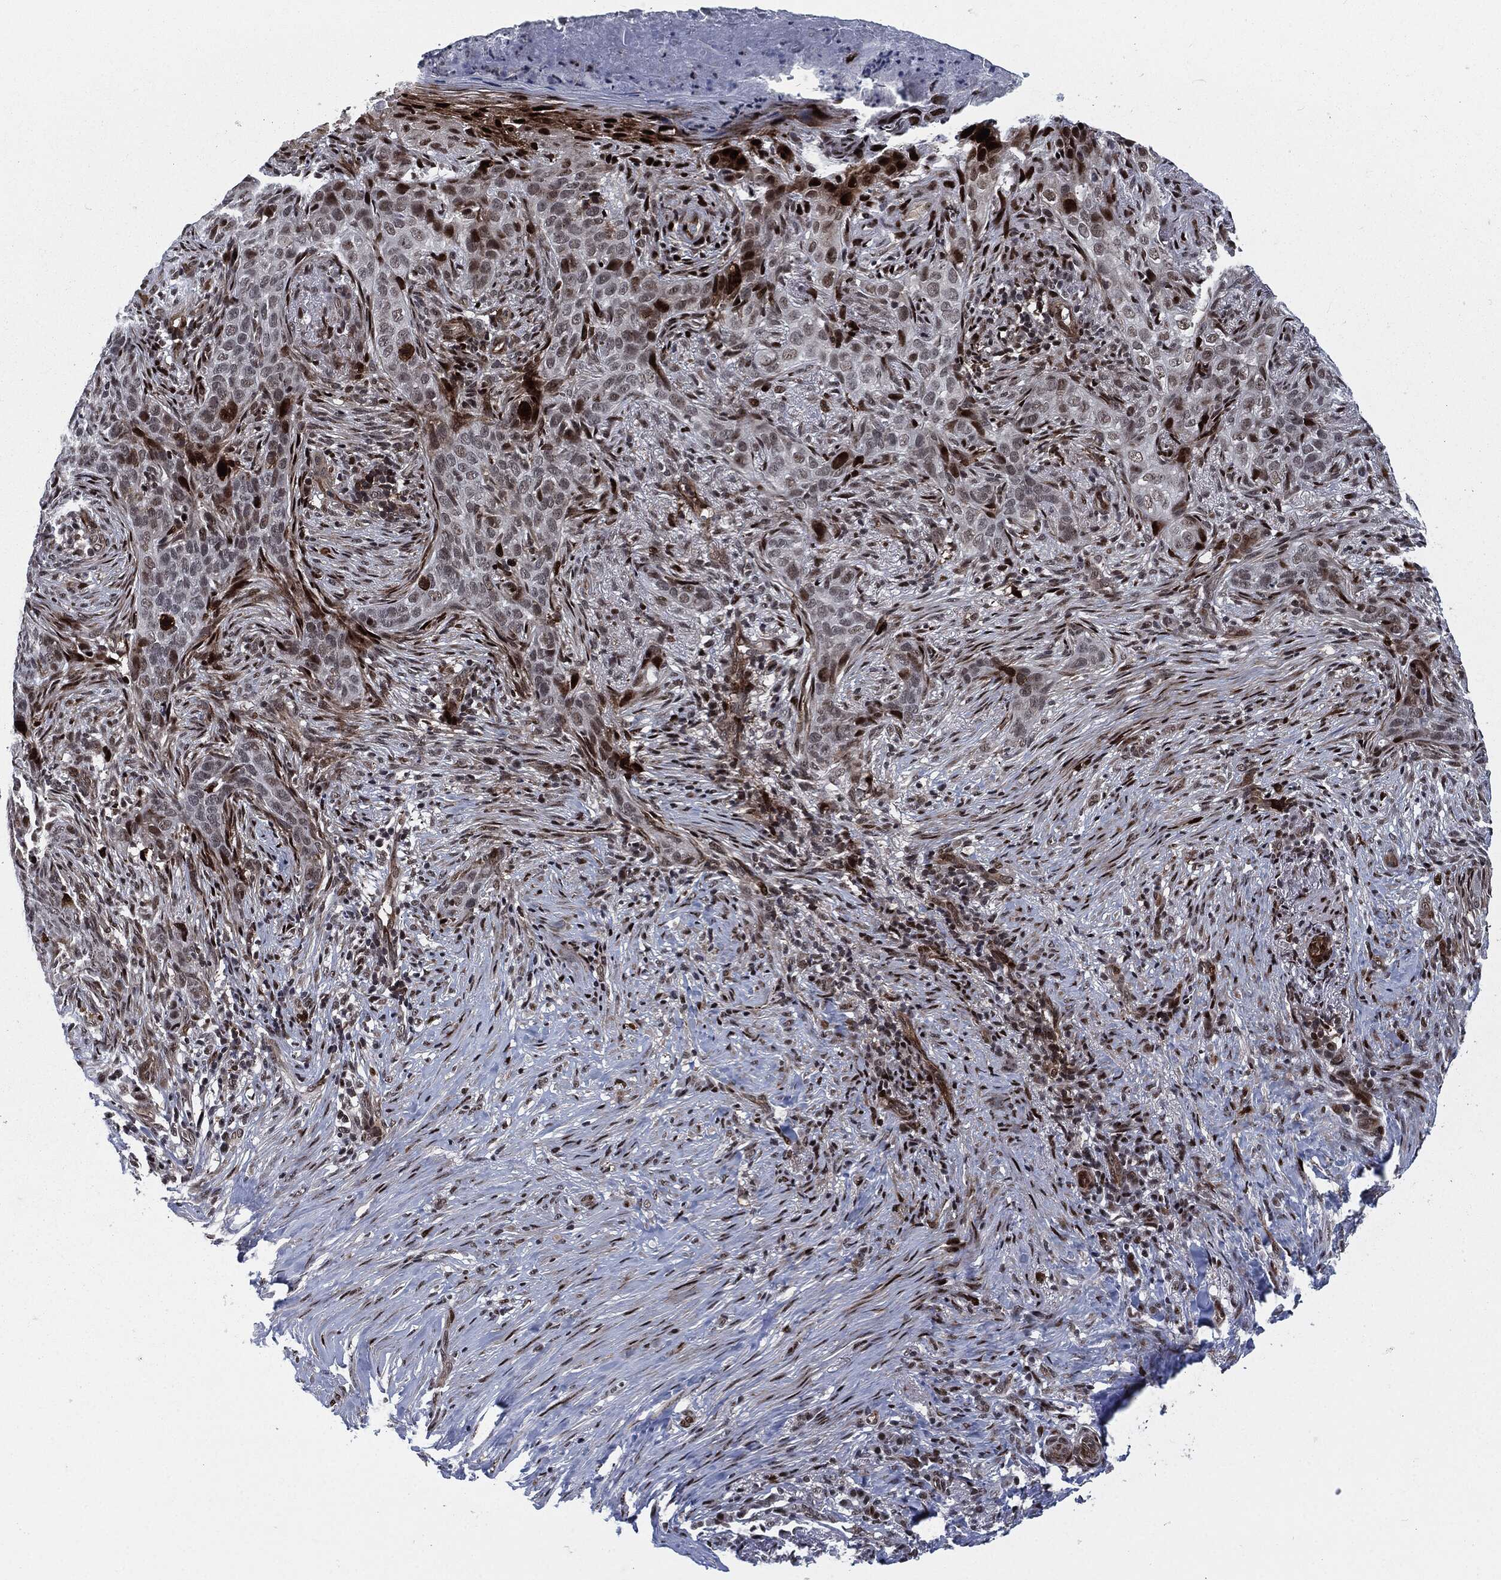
{"staining": {"intensity": "strong", "quantity": "<25%", "location": "nuclear"}, "tissue": "skin cancer", "cell_type": "Tumor cells", "image_type": "cancer", "snomed": [{"axis": "morphology", "description": "Squamous cell carcinoma, NOS"}, {"axis": "topography", "description": "Skin"}], "caption": "Protein staining of skin cancer (squamous cell carcinoma) tissue shows strong nuclear expression in approximately <25% of tumor cells.", "gene": "AKT2", "patient": {"sex": "male", "age": 88}}